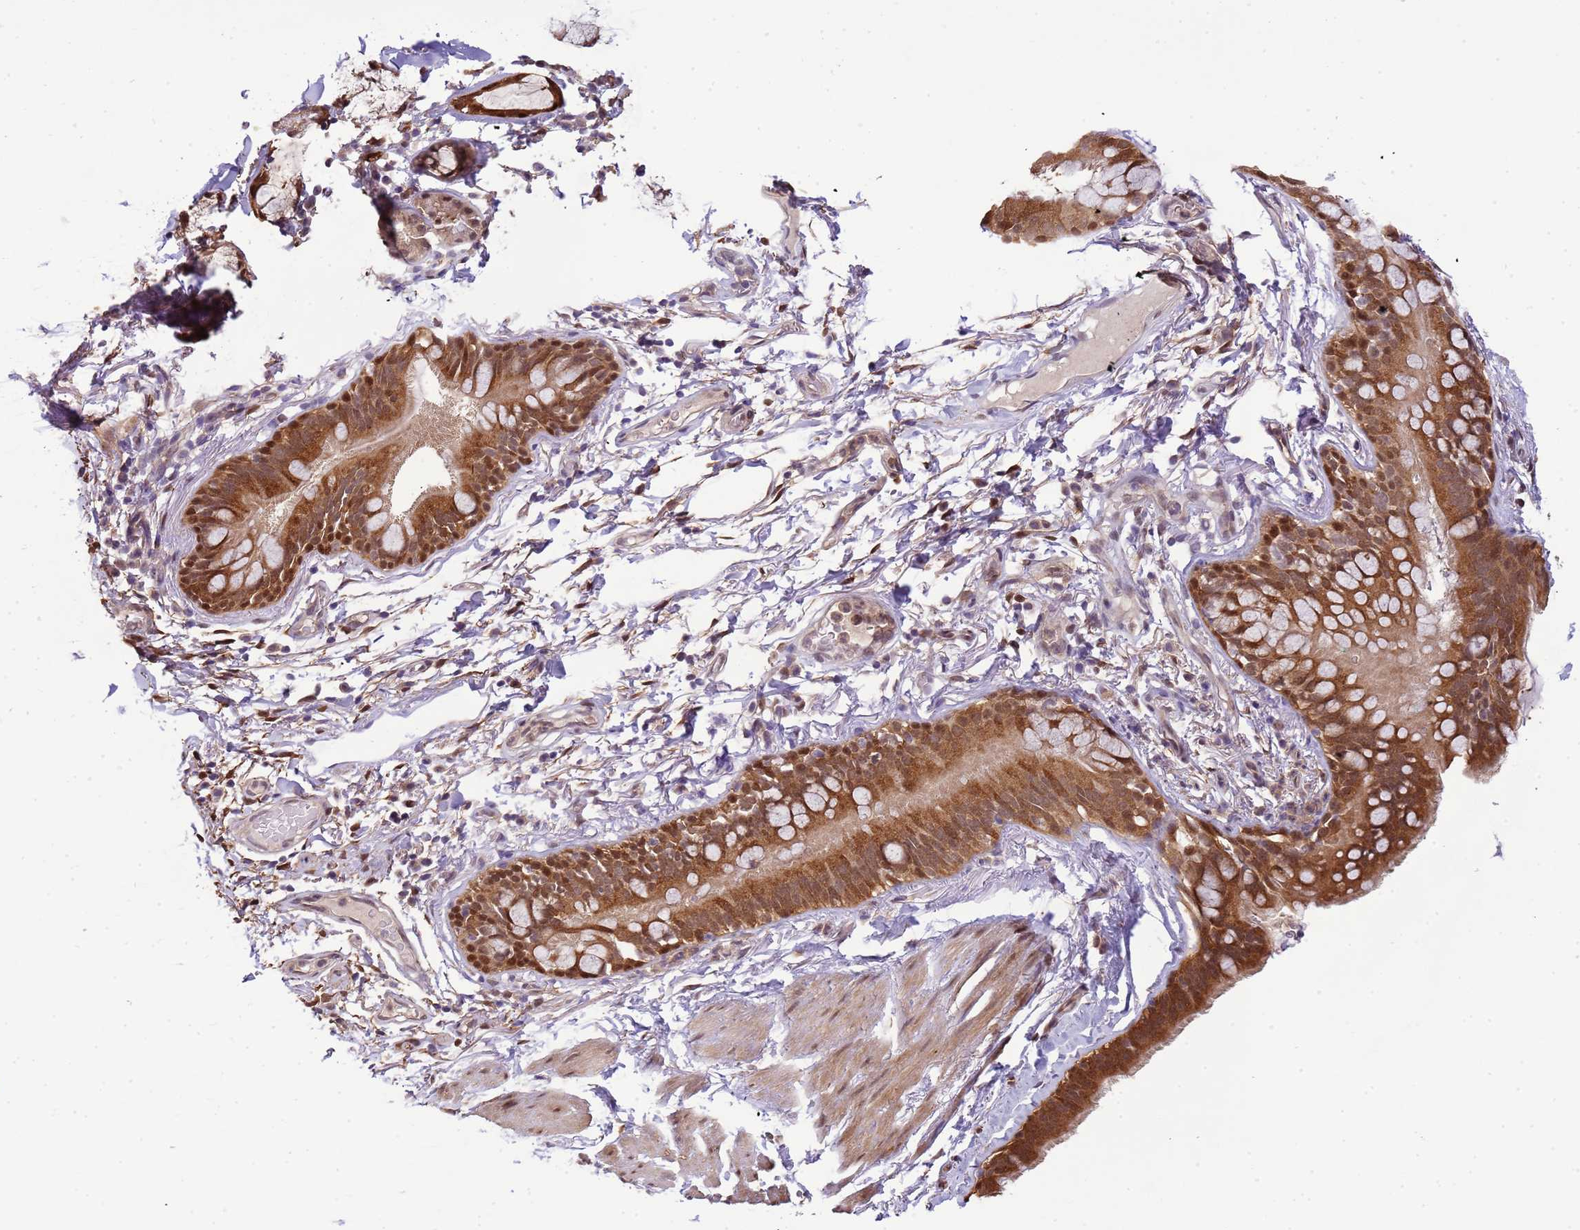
{"staining": {"intensity": "strong", "quantity": ">75%", "location": "cytoplasmic/membranous,nuclear"}, "tissue": "bronchus", "cell_type": "Respiratory epithelial cells", "image_type": "normal", "snomed": [{"axis": "morphology", "description": "Normal tissue, NOS"}, {"axis": "topography", "description": "Cartilage tissue"}], "caption": "Strong cytoplasmic/membranous,nuclear positivity for a protein is seen in approximately >75% of respiratory epithelial cells of normal bronchus using immunohistochemistry (IHC).", "gene": "ZBTB5", "patient": {"sex": "male", "age": 63}}